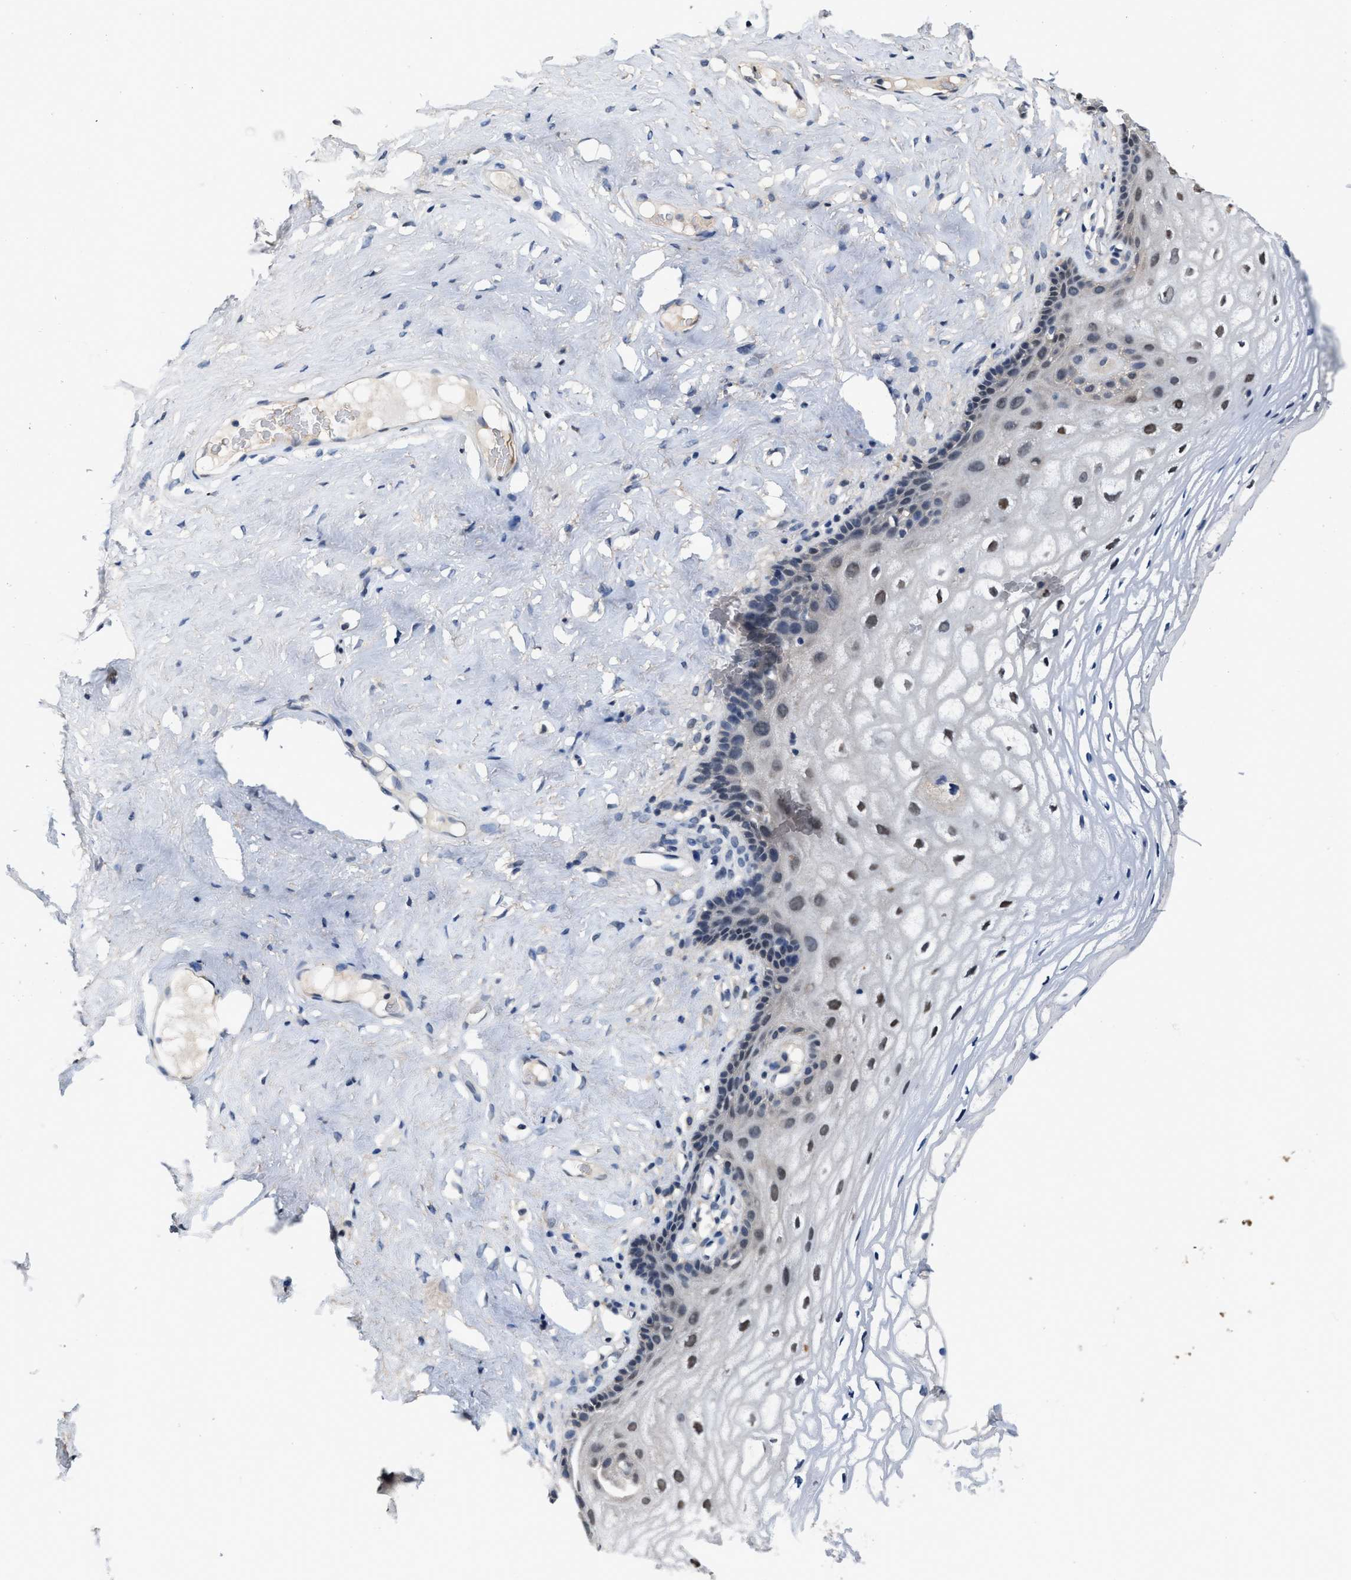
{"staining": {"intensity": "moderate", "quantity": "<25%", "location": "nuclear"}, "tissue": "vagina", "cell_type": "Squamous epithelial cells", "image_type": "normal", "snomed": [{"axis": "morphology", "description": "Normal tissue, NOS"}, {"axis": "topography", "description": "Vagina"}], "caption": "A histopathology image of vagina stained for a protein reveals moderate nuclear brown staining in squamous epithelial cells. Nuclei are stained in blue.", "gene": "ZNF20", "patient": {"sex": "female", "age": 34}}